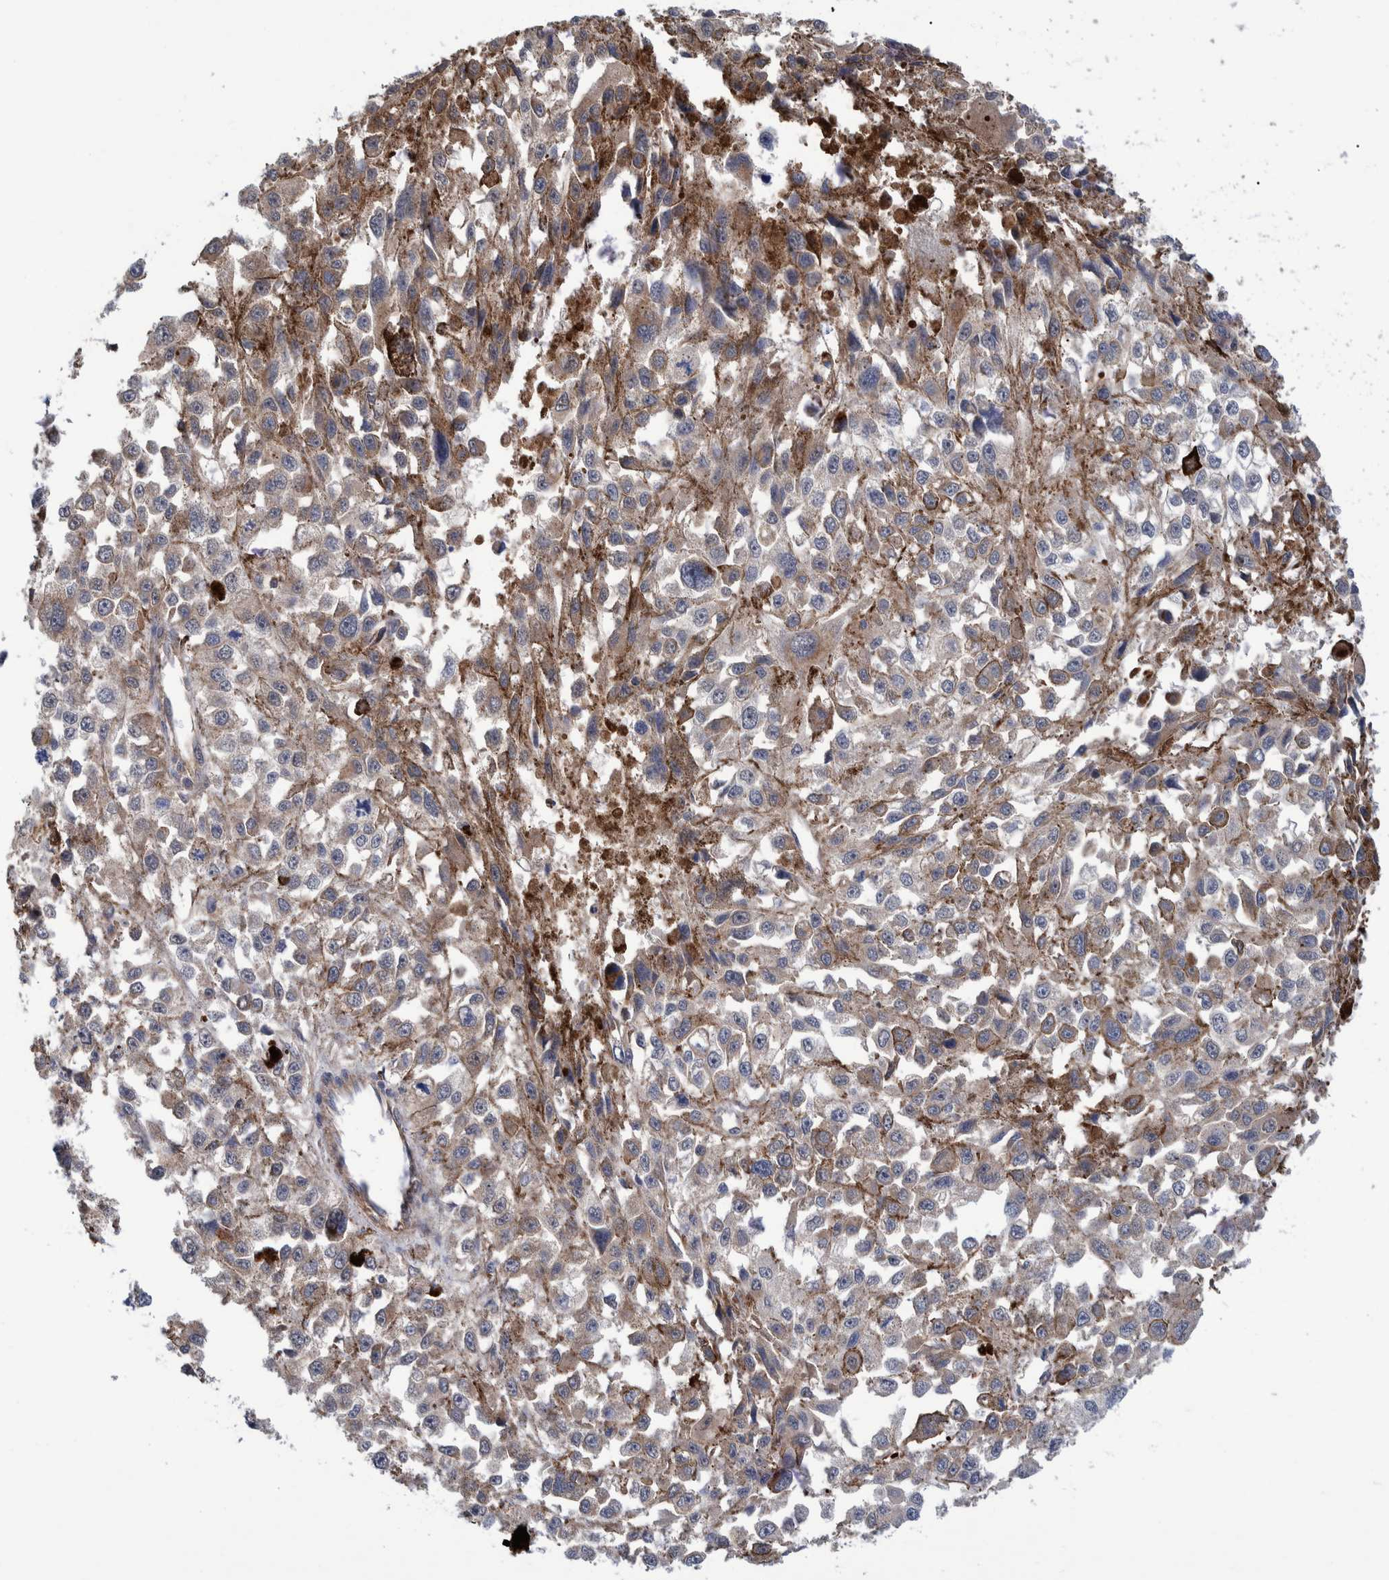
{"staining": {"intensity": "weak", "quantity": "25%-75%", "location": "cytoplasmic/membranous"}, "tissue": "melanoma", "cell_type": "Tumor cells", "image_type": "cancer", "snomed": [{"axis": "morphology", "description": "Malignant melanoma, Metastatic site"}, {"axis": "topography", "description": "Lymph node"}], "caption": "This is an image of immunohistochemistry staining of melanoma, which shows weak expression in the cytoplasmic/membranous of tumor cells.", "gene": "SLC25A10", "patient": {"sex": "male", "age": 59}}